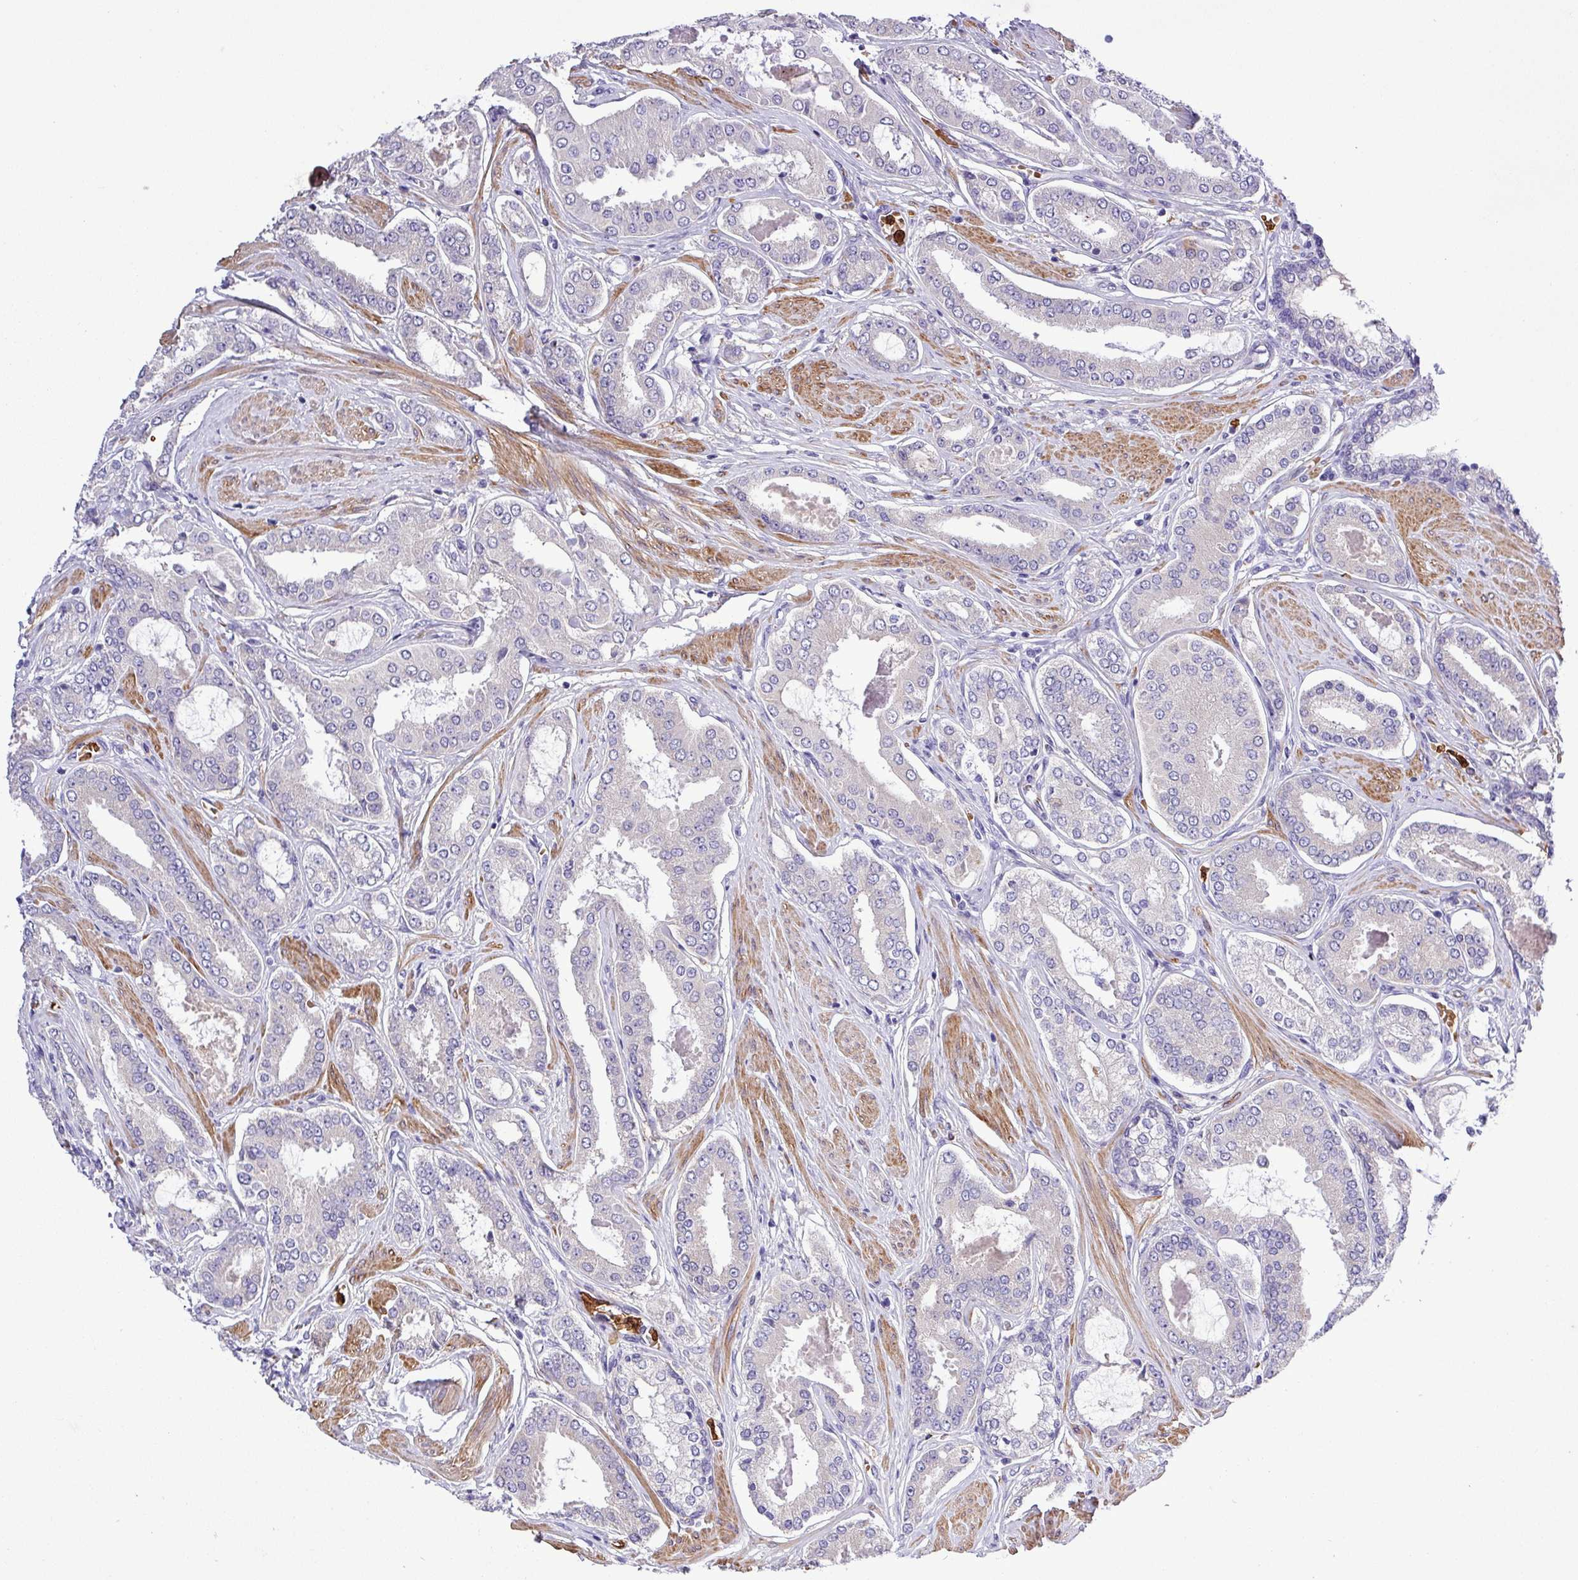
{"staining": {"intensity": "negative", "quantity": "none", "location": "none"}, "tissue": "prostate cancer", "cell_type": "Tumor cells", "image_type": "cancer", "snomed": [{"axis": "morphology", "description": "Adenocarcinoma, Low grade"}, {"axis": "topography", "description": "Prostate"}], "caption": "This is an IHC image of human low-grade adenocarcinoma (prostate). There is no positivity in tumor cells.", "gene": "MGAT4B", "patient": {"sex": "male", "age": 42}}